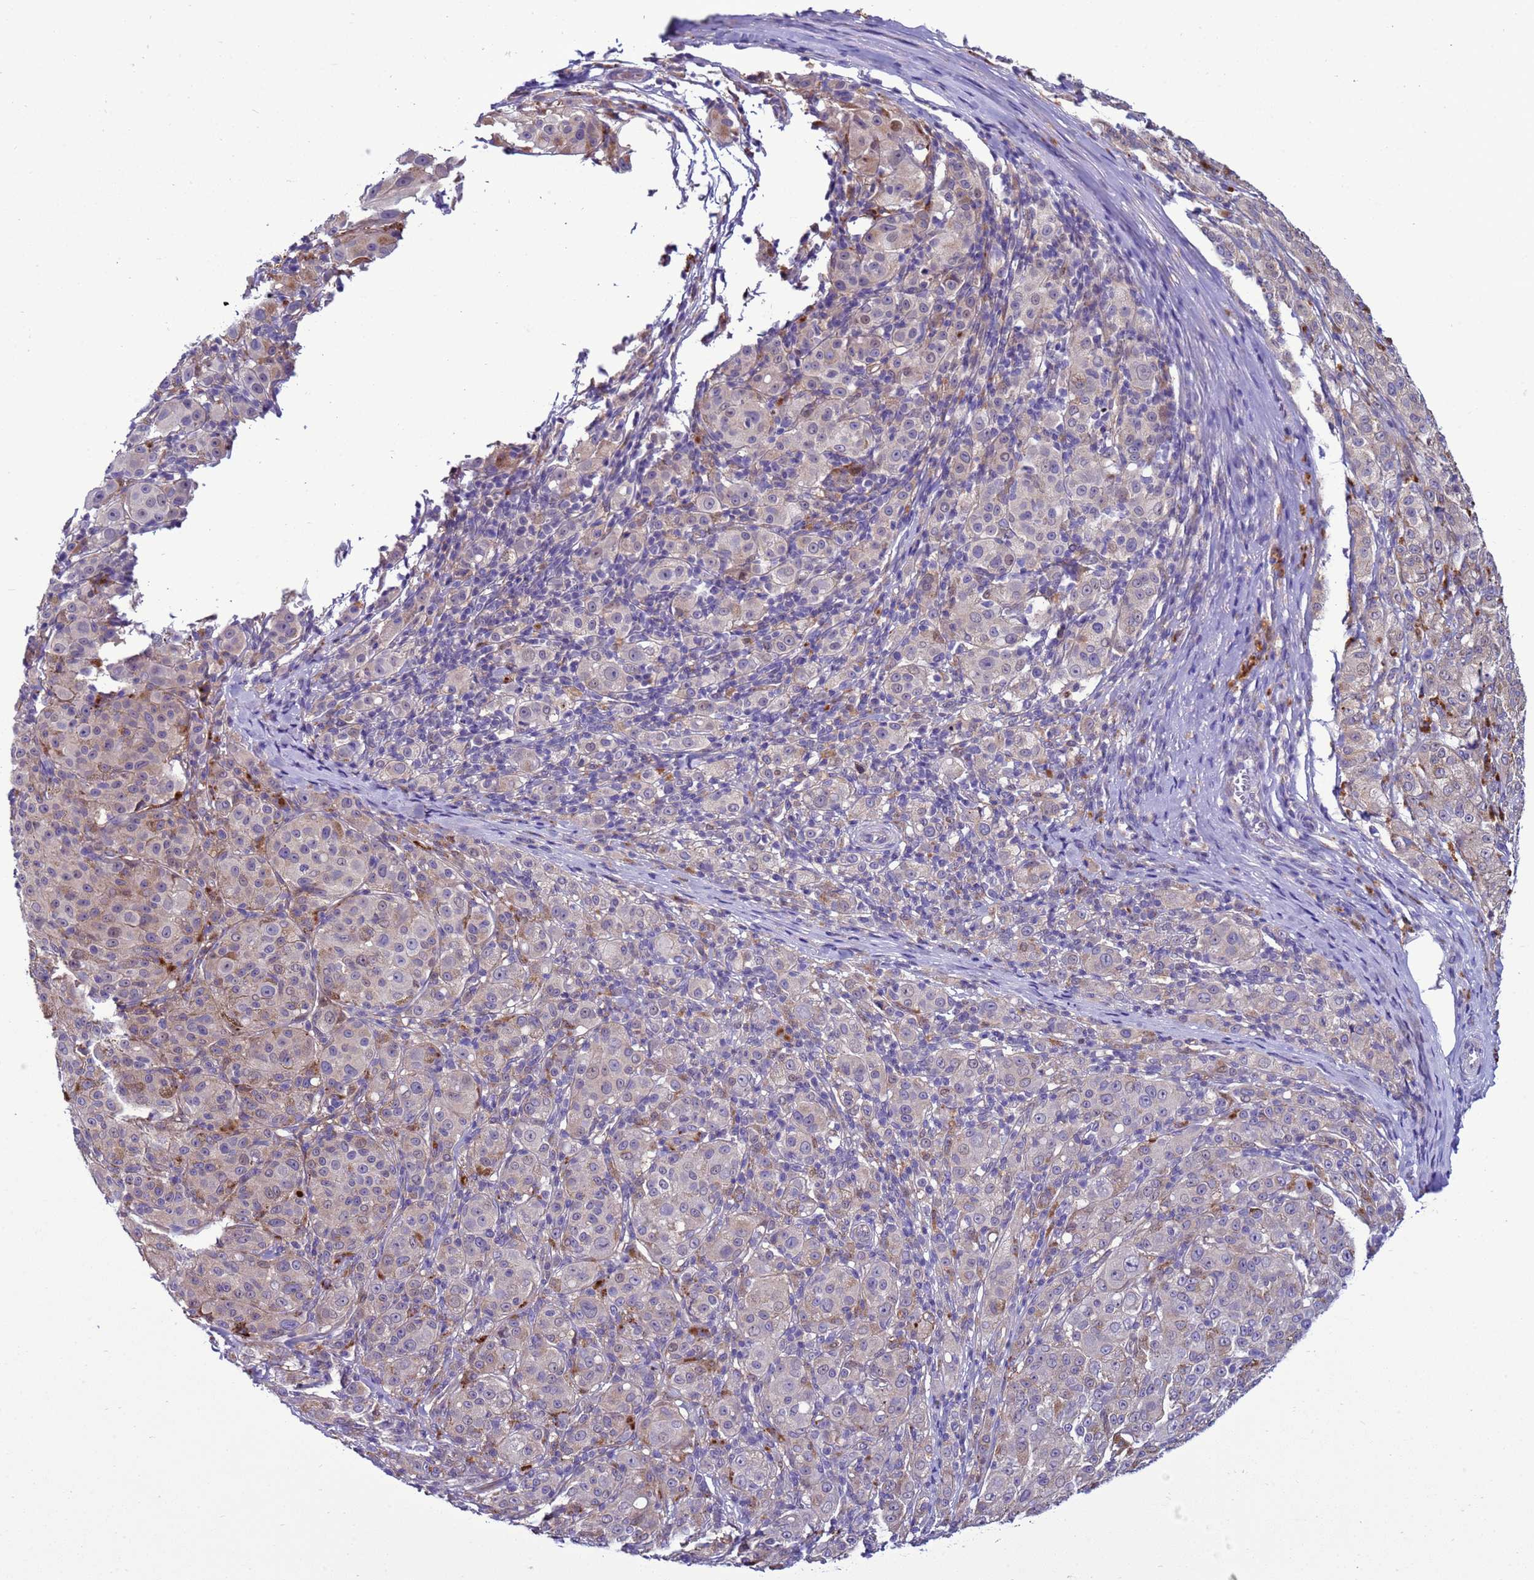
{"staining": {"intensity": "weak", "quantity": "25%-75%", "location": "cytoplasmic/membranous"}, "tissue": "melanoma", "cell_type": "Tumor cells", "image_type": "cancer", "snomed": [{"axis": "morphology", "description": "Malignant melanoma, NOS"}, {"axis": "topography", "description": "Skin"}], "caption": "A brown stain shows weak cytoplasmic/membranous staining of a protein in human melanoma tumor cells. (Stains: DAB (3,3'-diaminobenzidine) in brown, nuclei in blue, Microscopy: brightfield microscopy at high magnification).", "gene": "NAT2", "patient": {"sex": "female", "age": 52}}